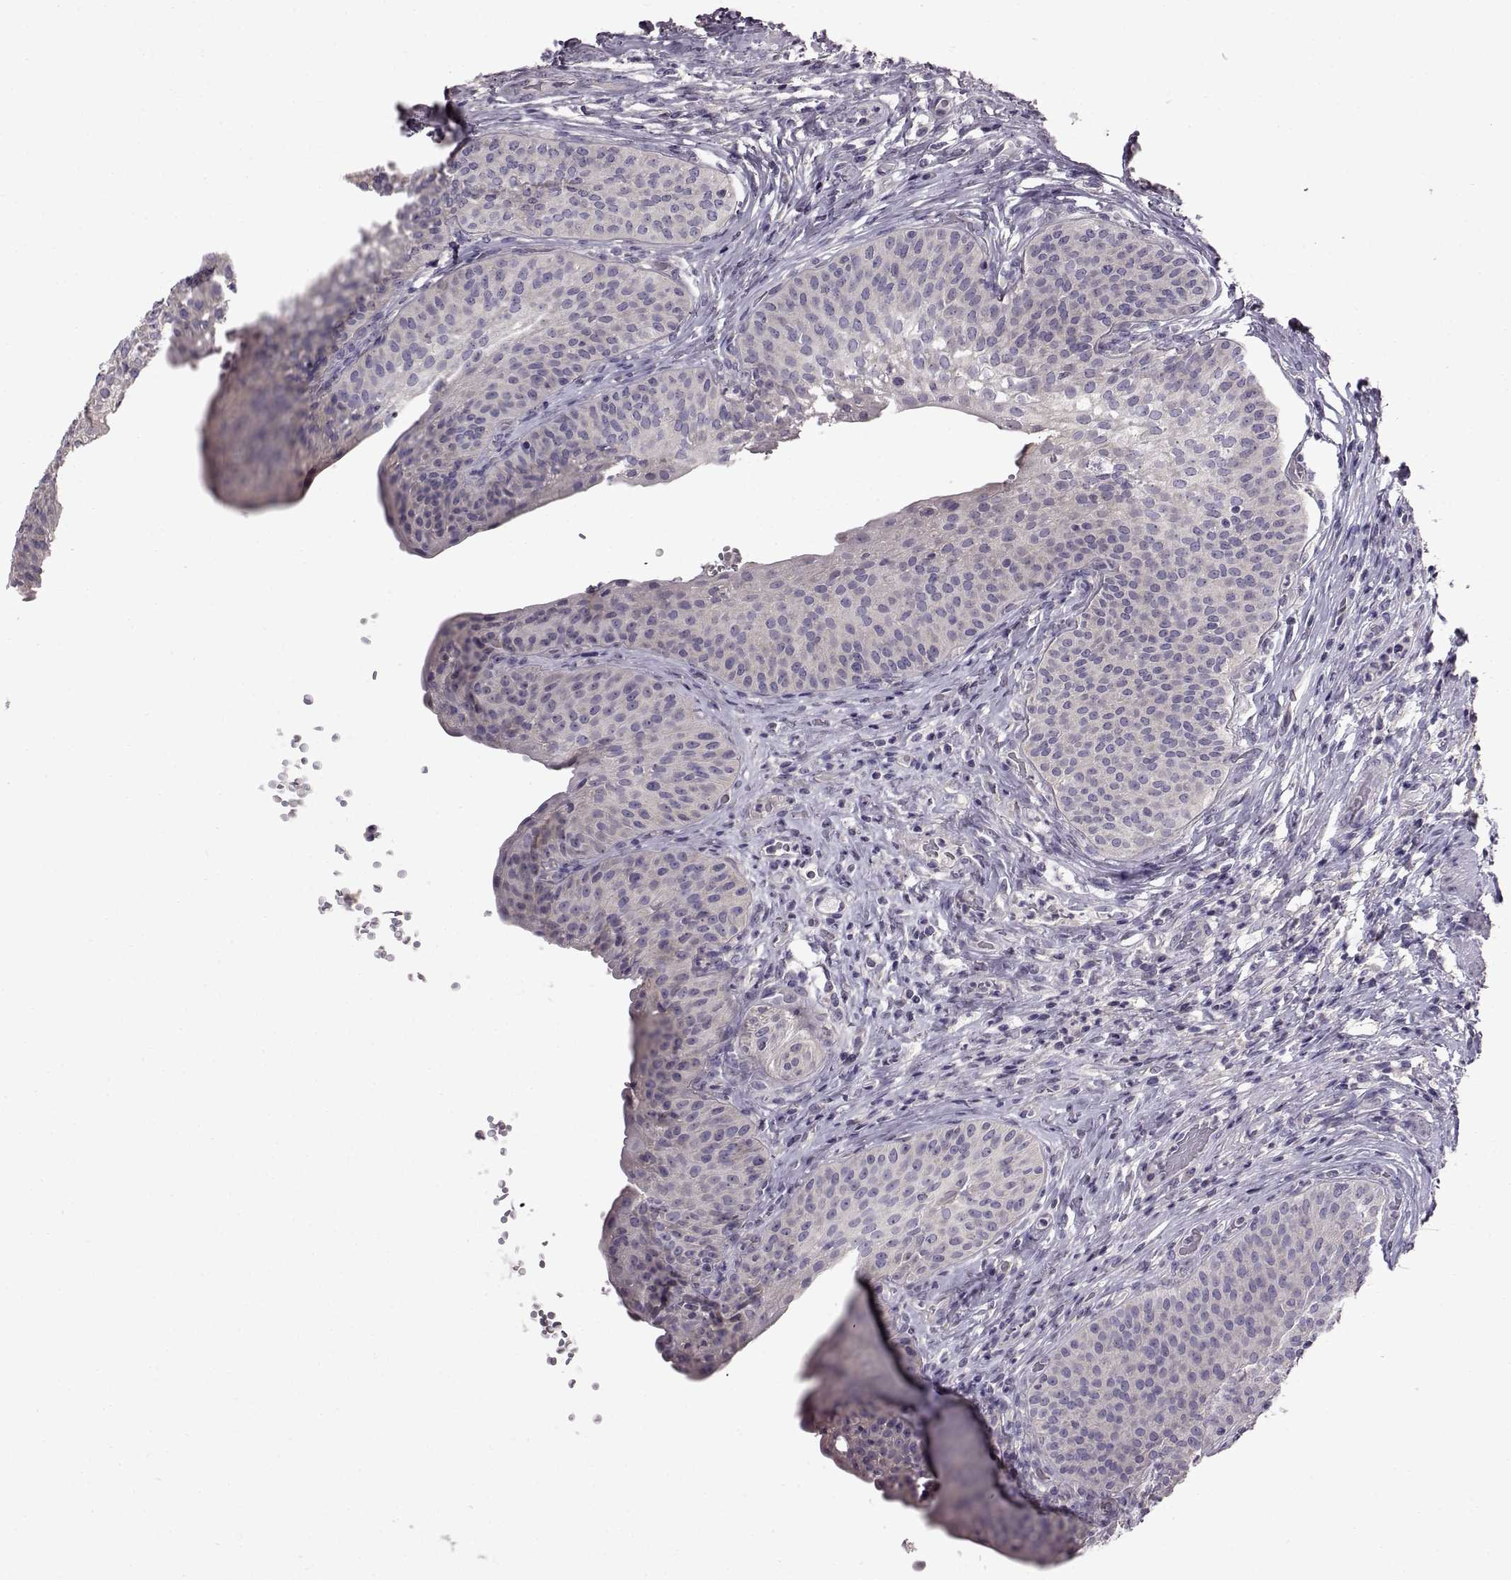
{"staining": {"intensity": "negative", "quantity": "none", "location": "none"}, "tissue": "urinary bladder", "cell_type": "Urothelial cells", "image_type": "normal", "snomed": [{"axis": "morphology", "description": "Normal tissue, NOS"}, {"axis": "topography", "description": "Urinary bladder"}], "caption": "Protein analysis of benign urinary bladder reveals no significant staining in urothelial cells.", "gene": "ADGRG2", "patient": {"sex": "male", "age": 66}}